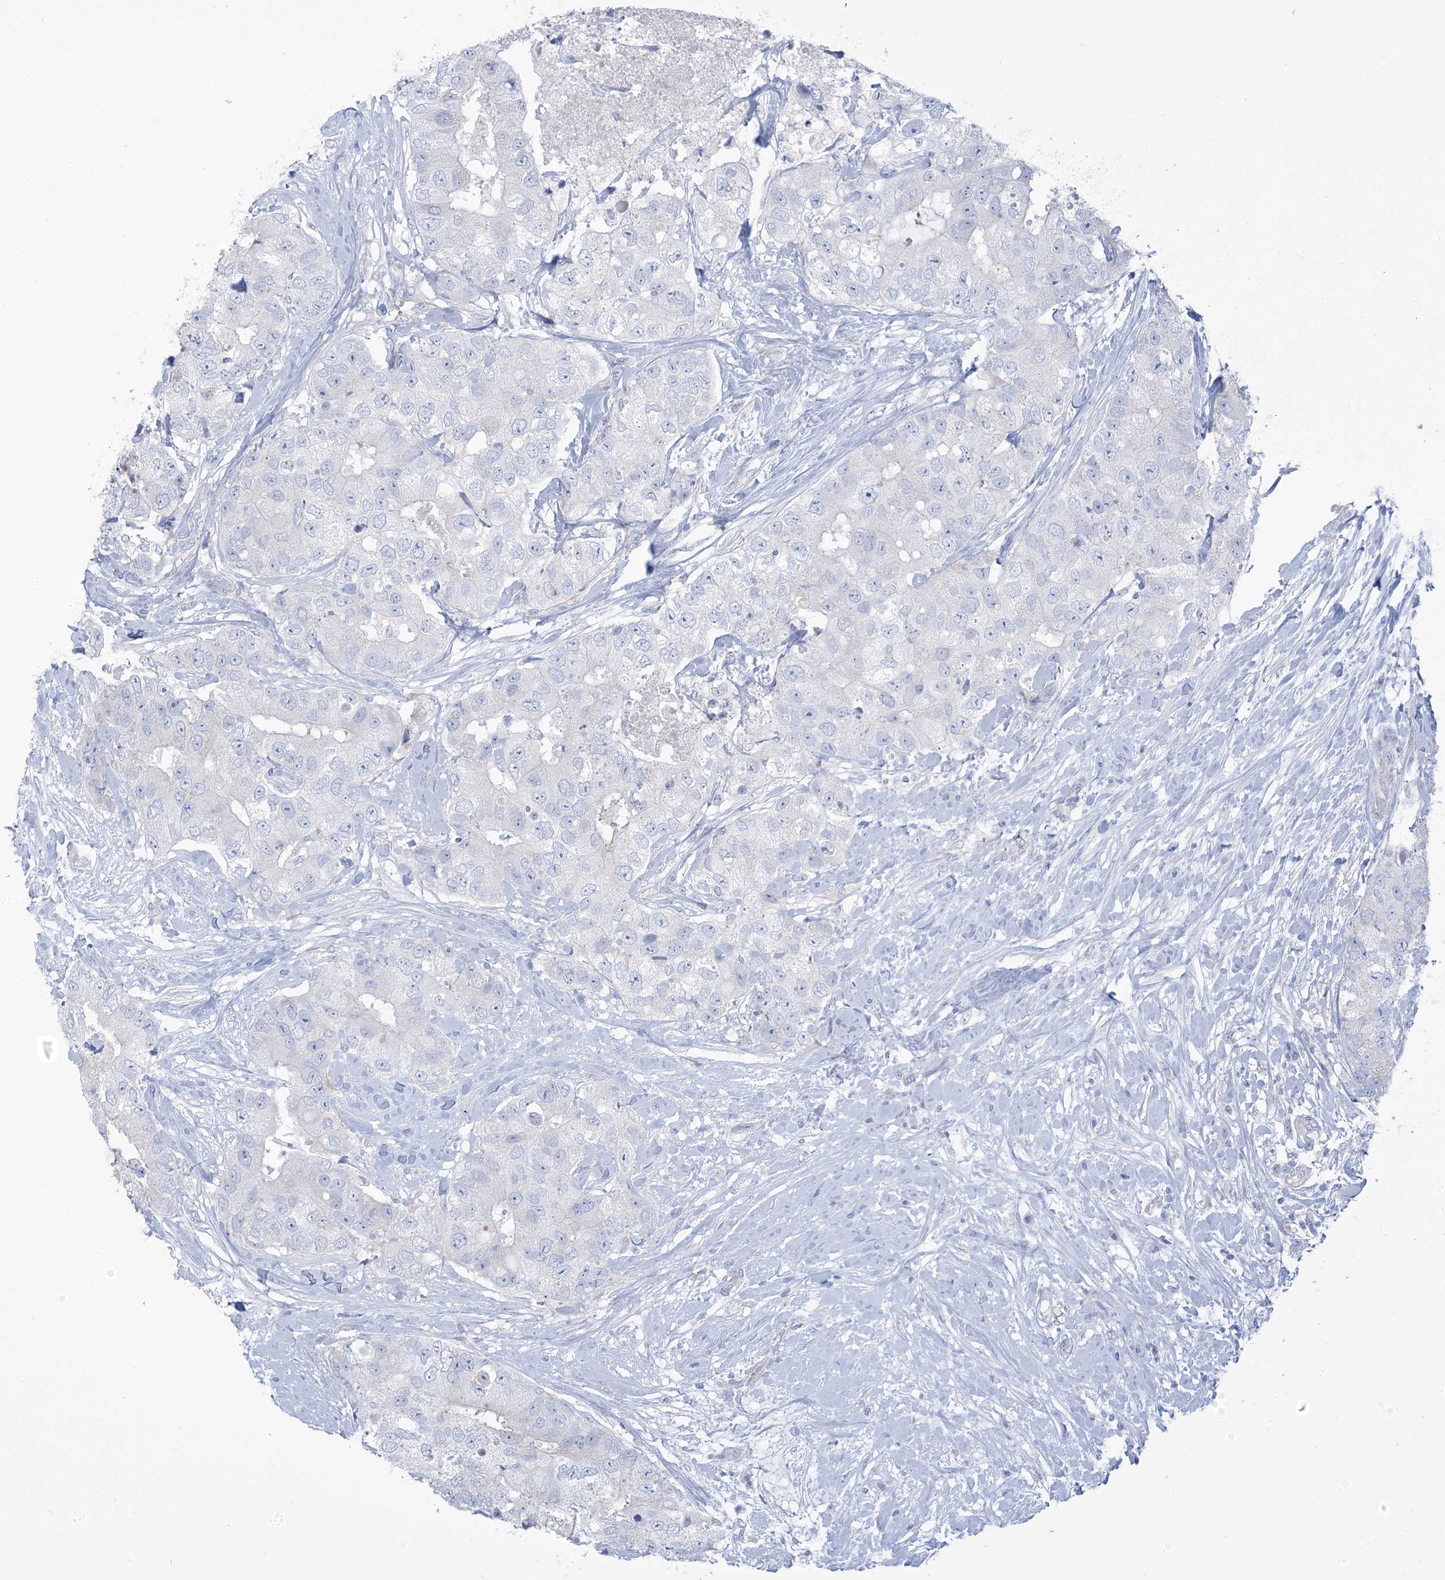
{"staining": {"intensity": "negative", "quantity": "none", "location": "none"}, "tissue": "breast cancer", "cell_type": "Tumor cells", "image_type": "cancer", "snomed": [{"axis": "morphology", "description": "Duct carcinoma"}, {"axis": "topography", "description": "Breast"}], "caption": "This photomicrograph is of breast cancer (infiltrating ductal carcinoma) stained with IHC to label a protein in brown with the nuclei are counter-stained blue. There is no staining in tumor cells.", "gene": "MTHFD2L", "patient": {"sex": "female", "age": 62}}